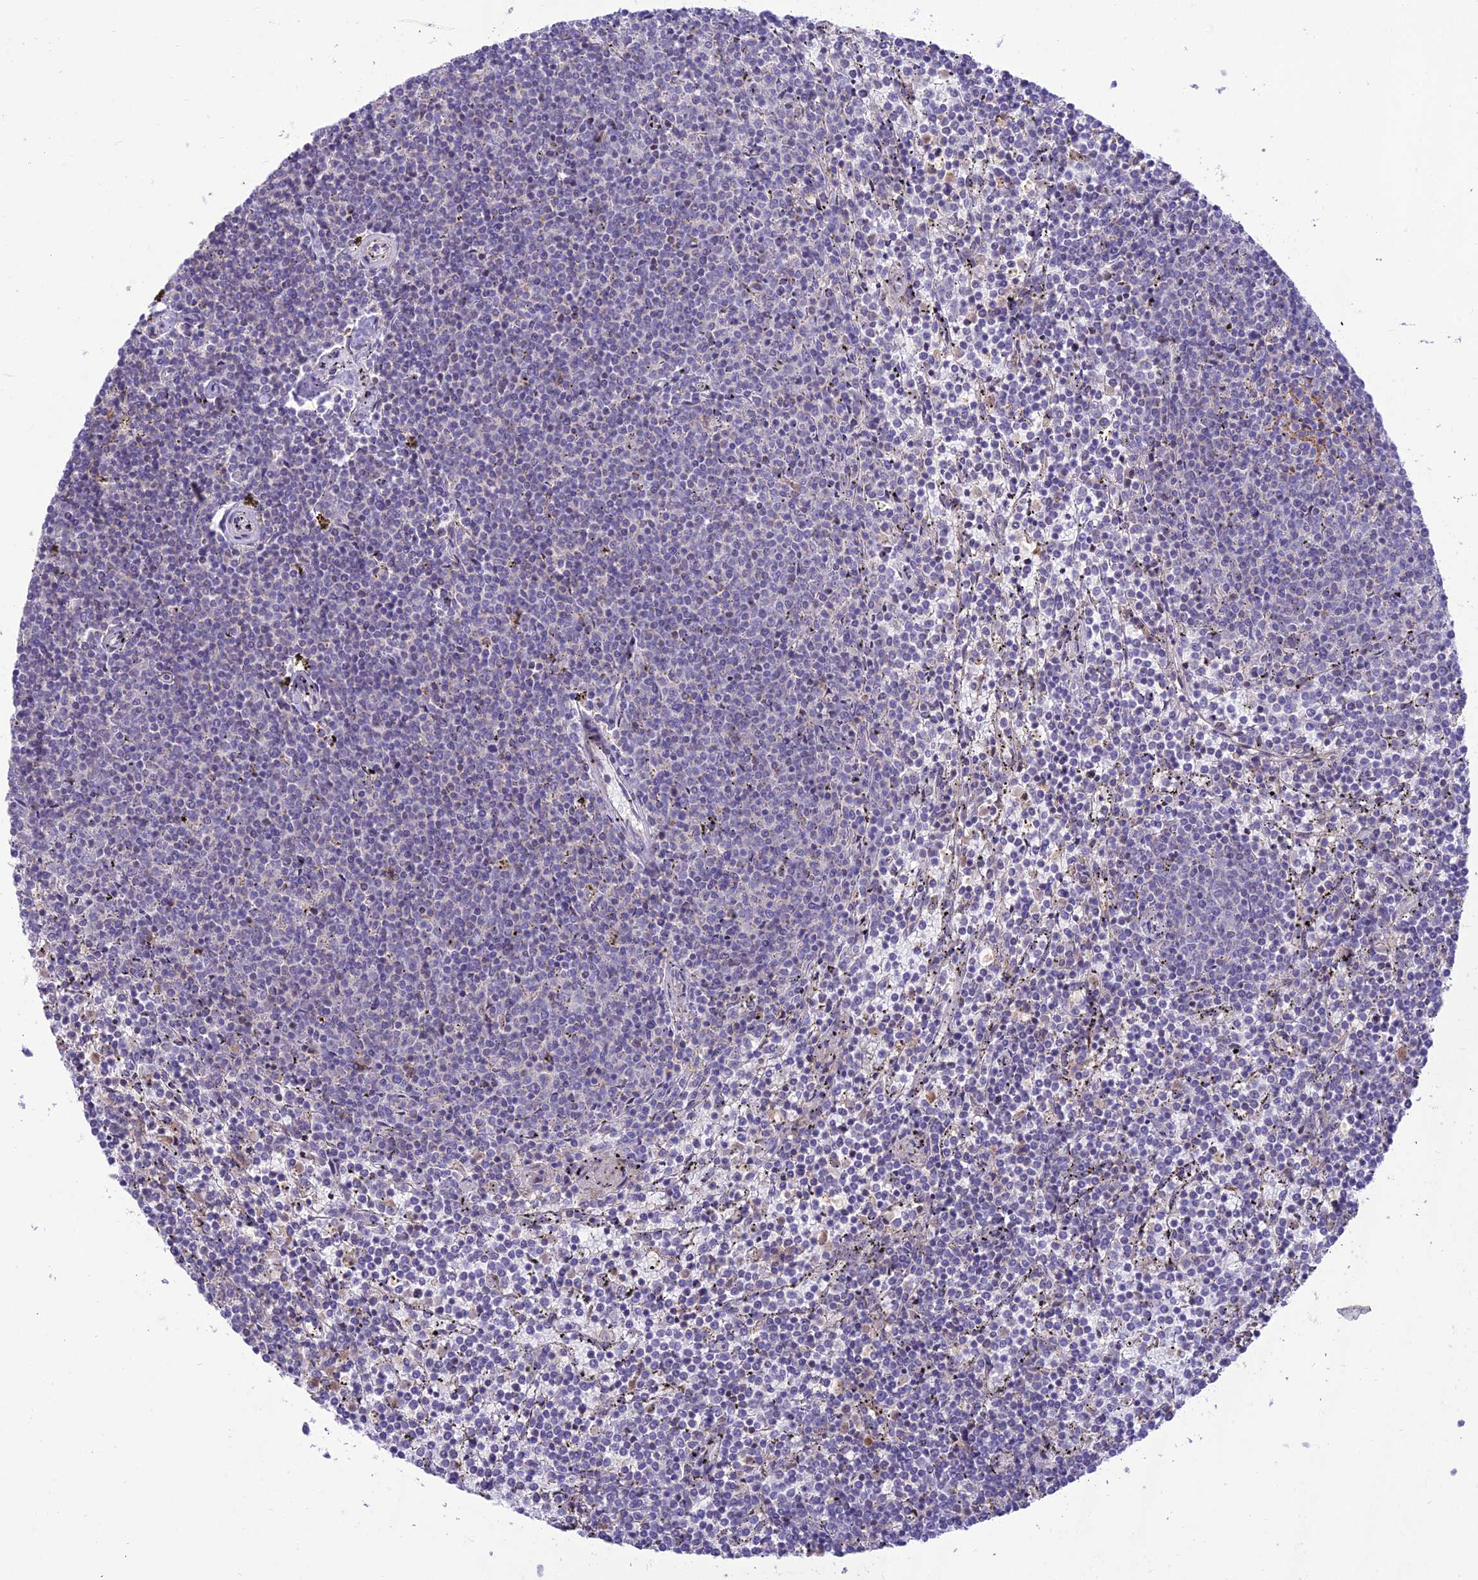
{"staining": {"intensity": "negative", "quantity": "none", "location": "none"}, "tissue": "lymphoma", "cell_type": "Tumor cells", "image_type": "cancer", "snomed": [{"axis": "morphology", "description": "Malignant lymphoma, non-Hodgkin's type, Low grade"}, {"axis": "topography", "description": "Spleen"}], "caption": "Immunohistochemistry of lymphoma shows no expression in tumor cells.", "gene": "ITGAE", "patient": {"sex": "female", "age": 50}}